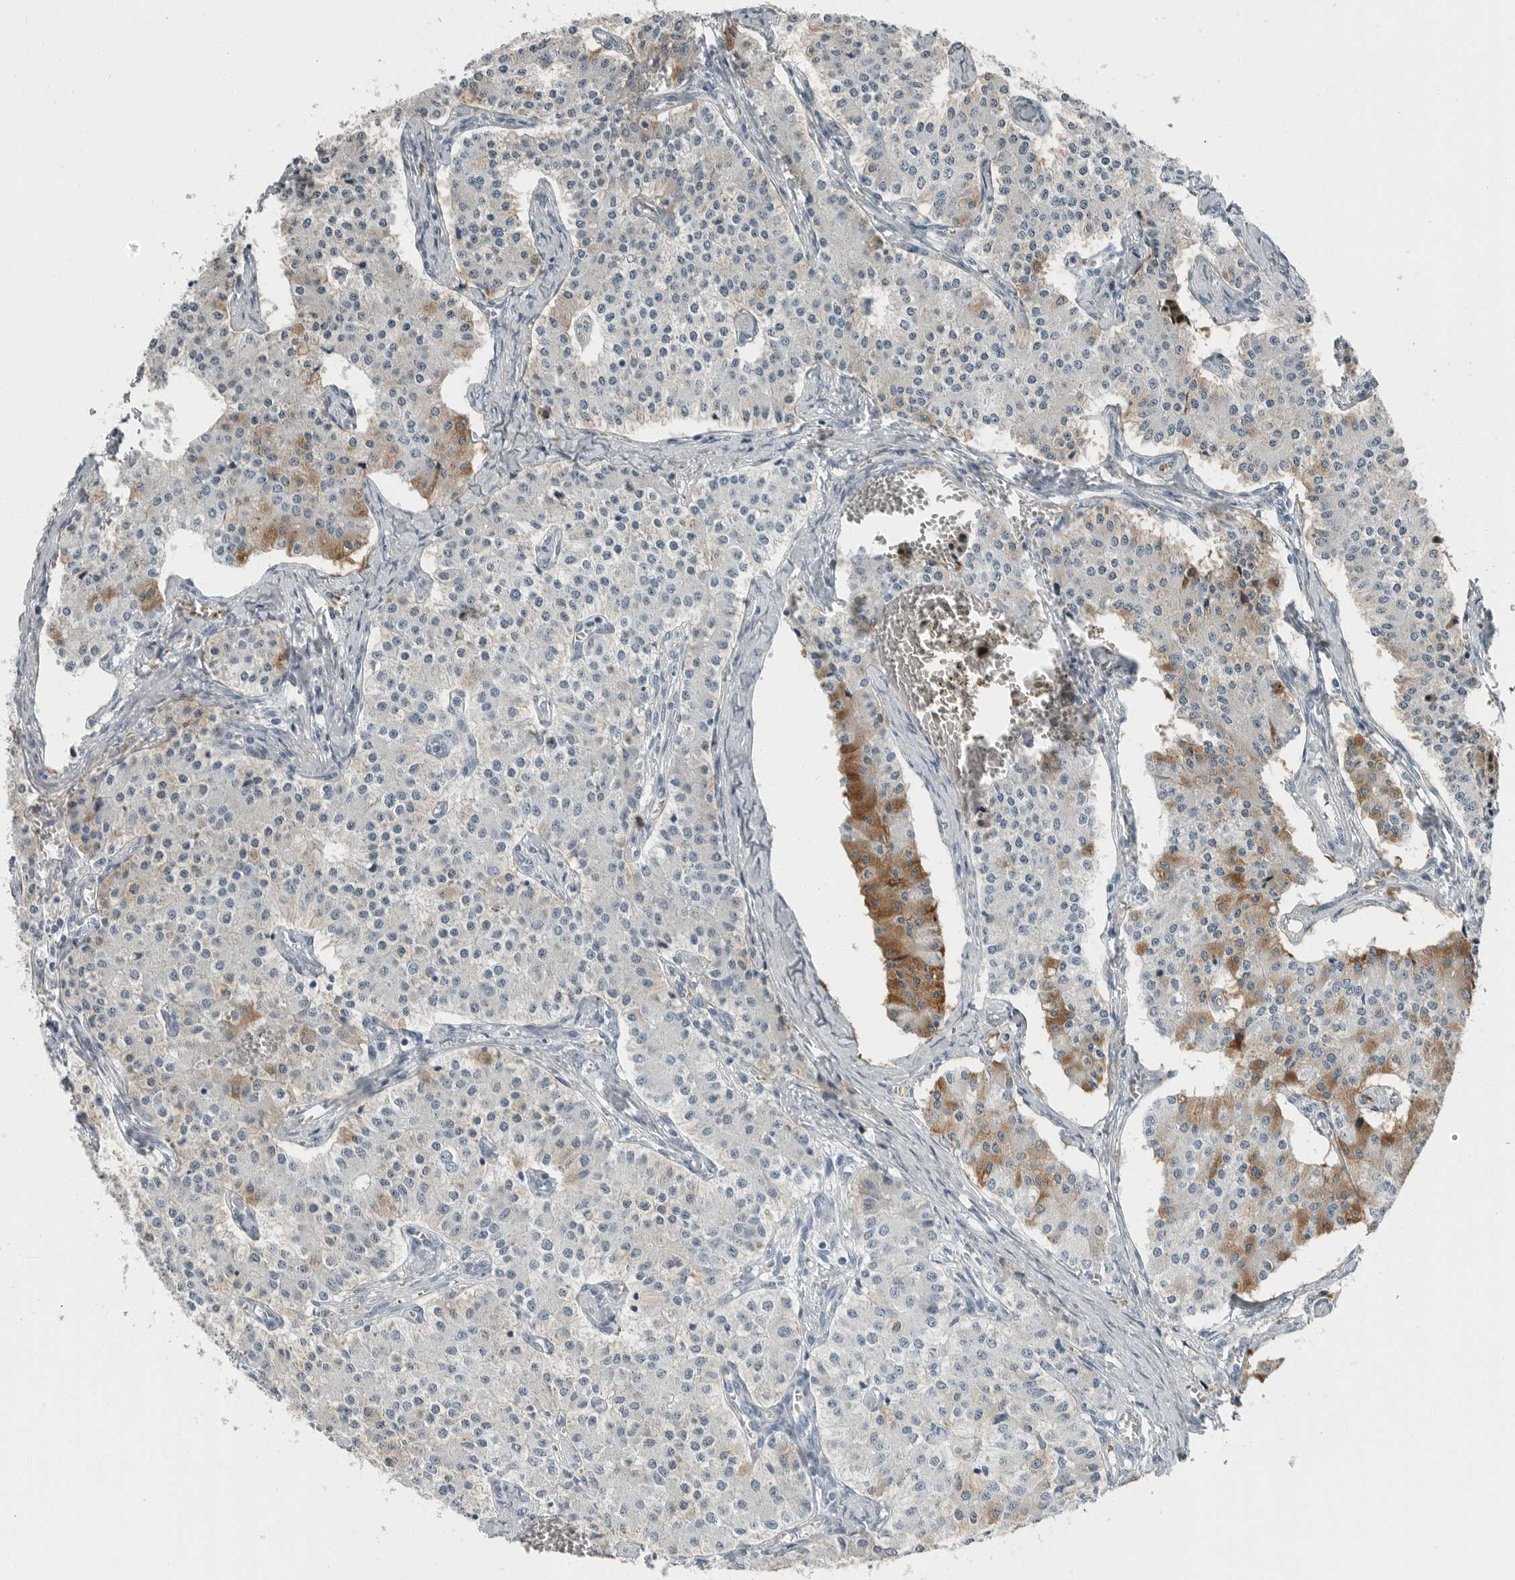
{"staining": {"intensity": "moderate", "quantity": "<25%", "location": "cytoplasmic/membranous"}, "tissue": "carcinoid", "cell_type": "Tumor cells", "image_type": "cancer", "snomed": [{"axis": "morphology", "description": "Carcinoid, malignant, NOS"}, {"axis": "topography", "description": "Colon"}], "caption": "DAB immunohistochemical staining of human carcinoid displays moderate cytoplasmic/membranous protein expression in about <25% of tumor cells.", "gene": "ZPBP2", "patient": {"sex": "female", "age": 52}}